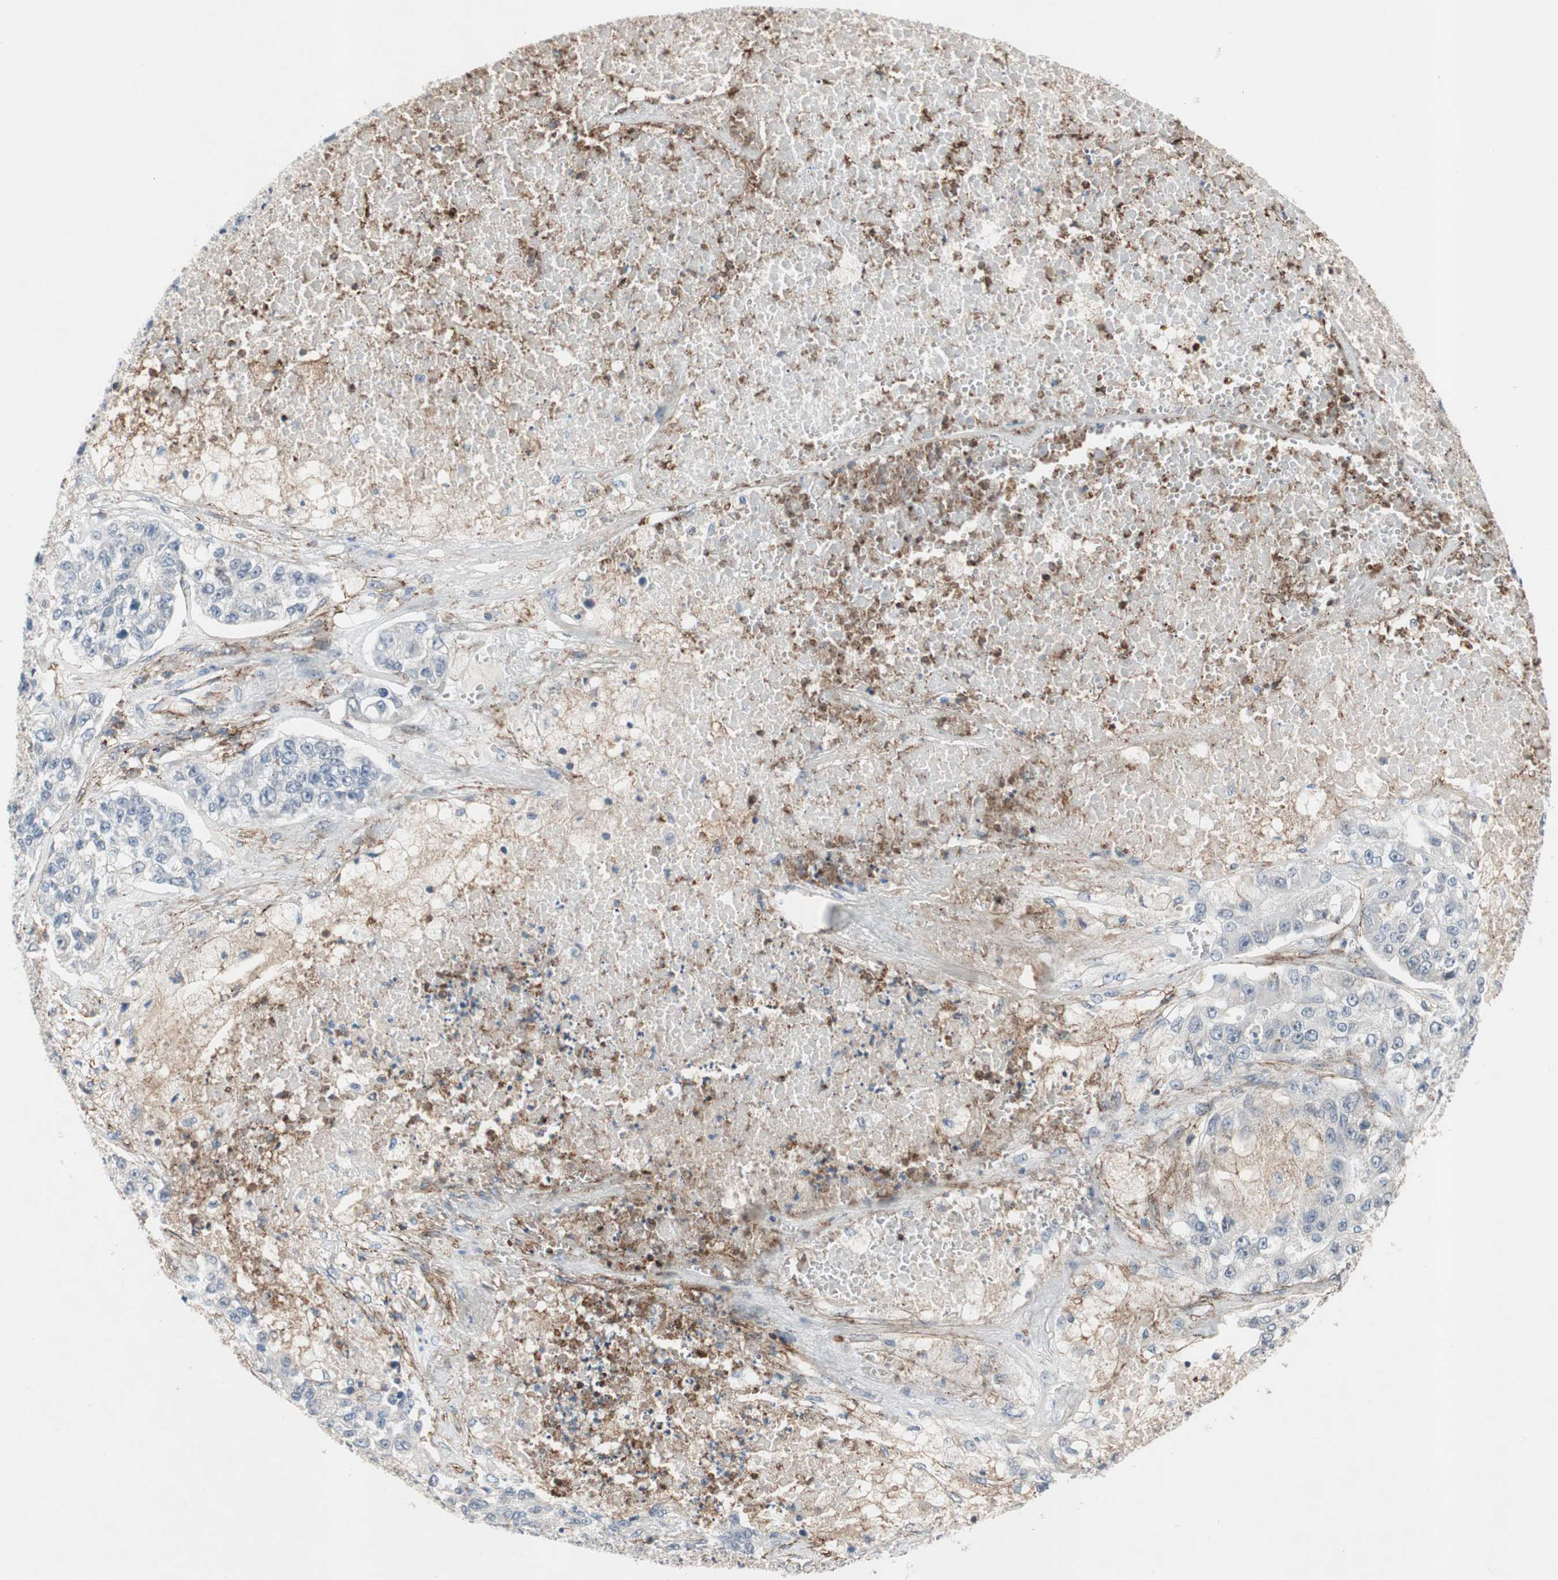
{"staining": {"intensity": "negative", "quantity": "none", "location": "none"}, "tissue": "lung cancer", "cell_type": "Tumor cells", "image_type": "cancer", "snomed": [{"axis": "morphology", "description": "Adenocarcinoma, NOS"}, {"axis": "topography", "description": "Lung"}], "caption": "Image shows no significant protein staining in tumor cells of lung cancer.", "gene": "GRHL1", "patient": {"sex": "male", "age": 49}}